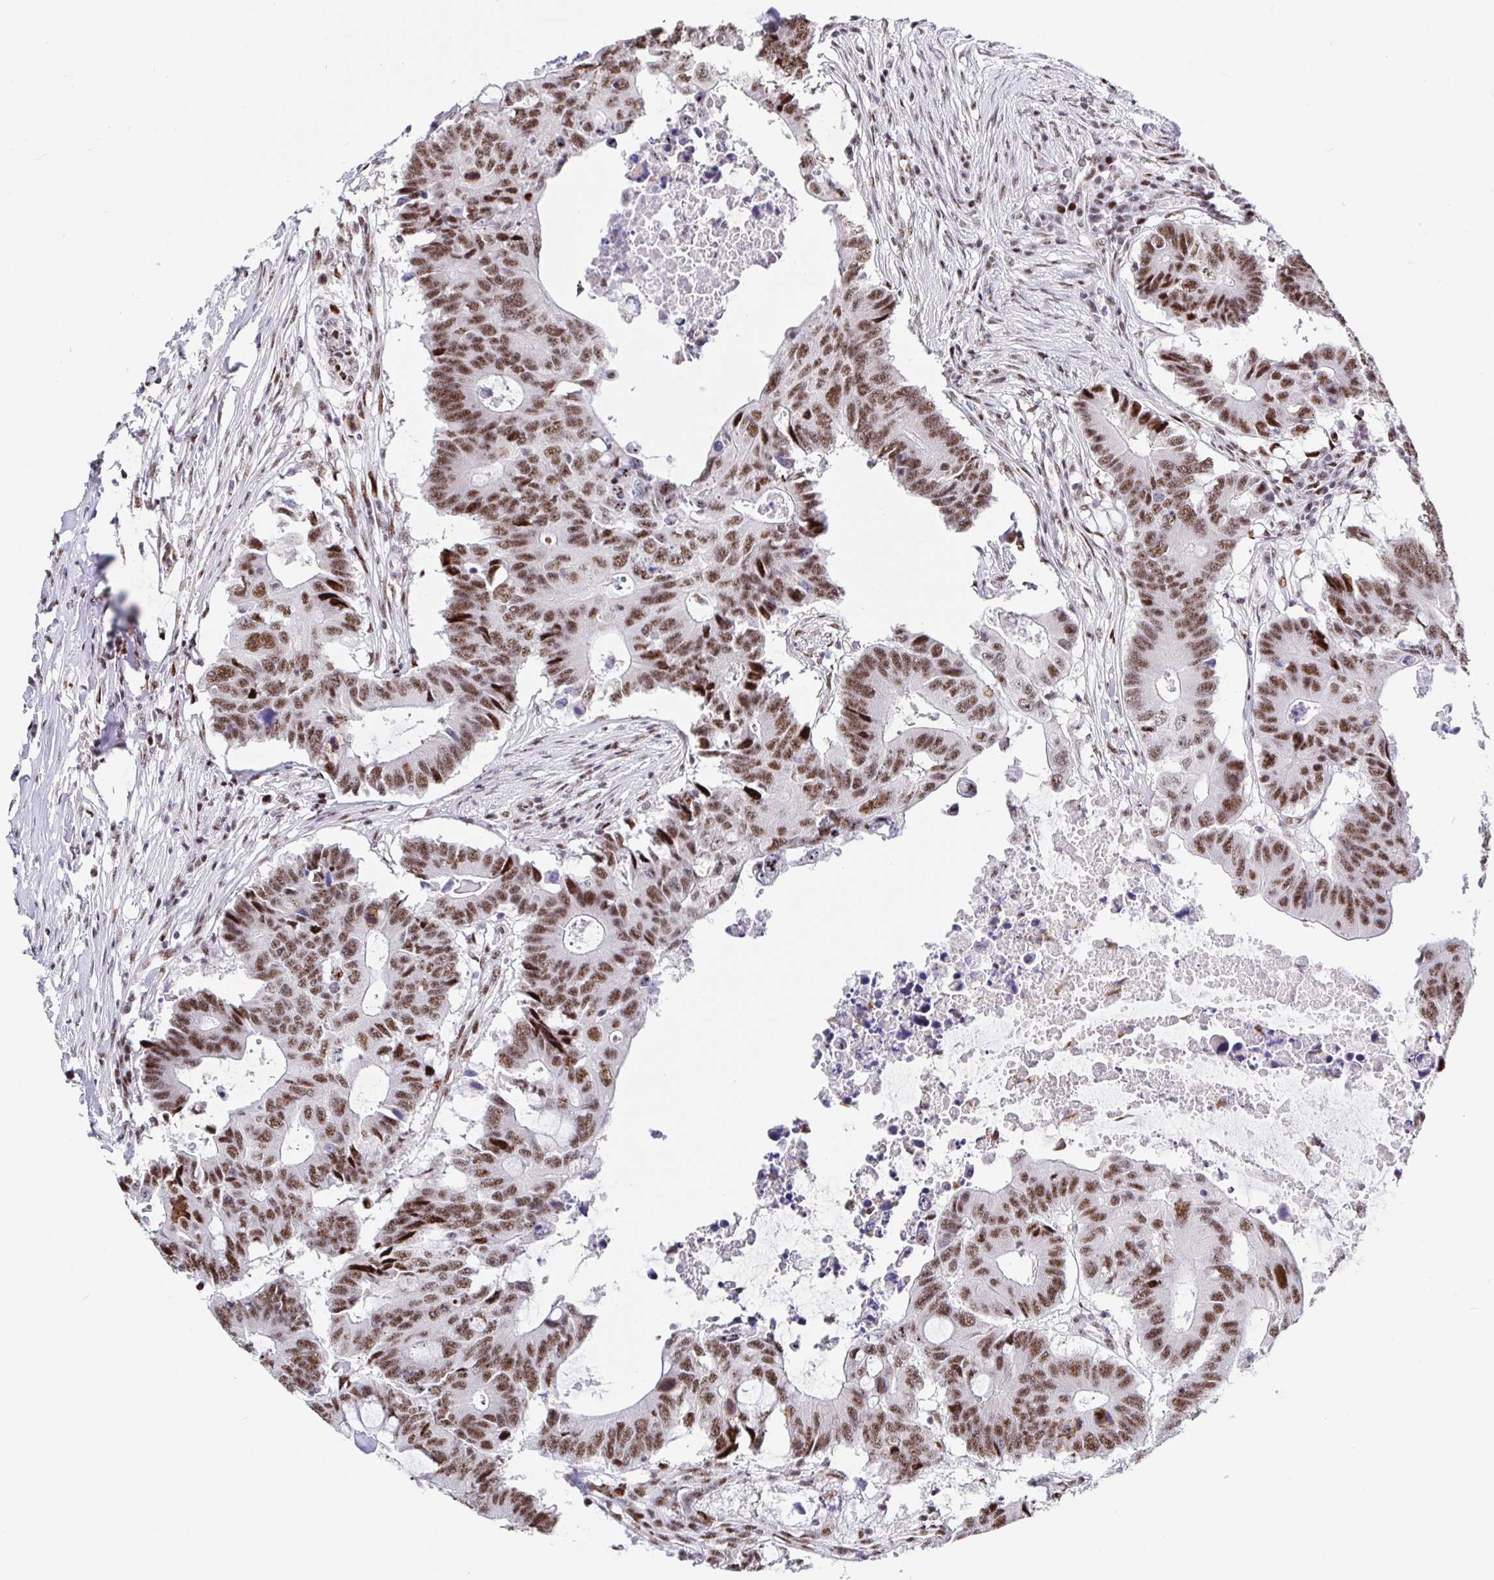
{"staining": {"intensity": "moderate", "quantity": ">75%", "location": "nuclear"}, "tissue": "colorectal cancer", "cell_type": "Tumor cells", "image_type": "cancer", "snomed": [{"axis": "morphology", "description": "Adenocarcinoma, NOS"}, {"axis": "topography", "description": "Colon"}], "caption": "Immunohistochemistry histopathology image of adenocarcinoma (colorectal) stained for a protein (brown), which reveals medium levels of moderate nuclear positivity in about >75% of tumor cells.", "gene": "SETD5", "patient": {"sex": "male", "age": 71}}